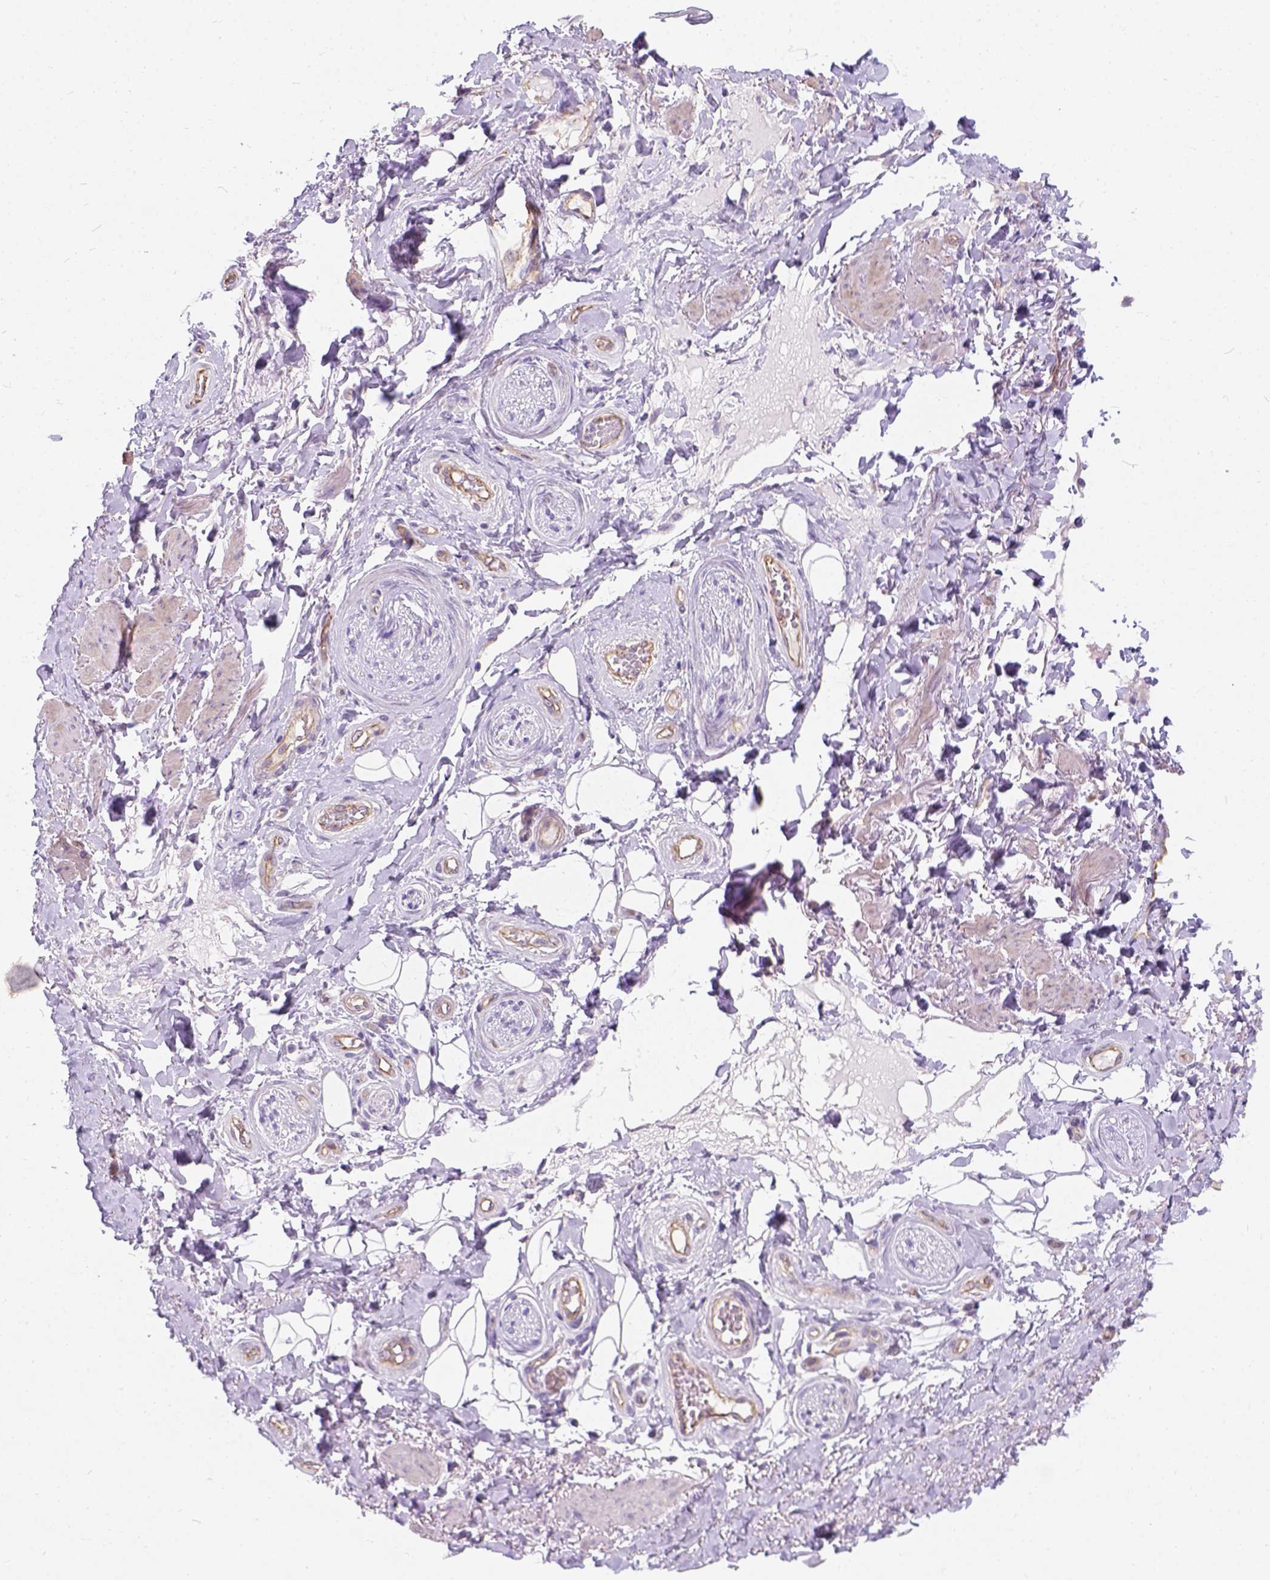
{"staining": {"intensity": "weak", "quantity": ">75%", "location": "cytoplasmic/membranous"}, "tissue": "adipose tissue", "cell_type": "Adipocytes", "image_type": "normal", "snomed": [{"axis": "morphology", "description": "Normal tissue, NOS"}, {"axis": "topography", "description": "Anal"}, {"axis": "topography", "description": "Peripheral nerve tissue"}], "caption": "Unremarkable adipose tissue demonstrates weak cytoplasmic/membranous expression in approximately >75% of adipocytes The protein is shown in brown color, while the nuclei are stained blue..", "gene": "PHF7", "patient": {"sex": "male", "age": 53}}